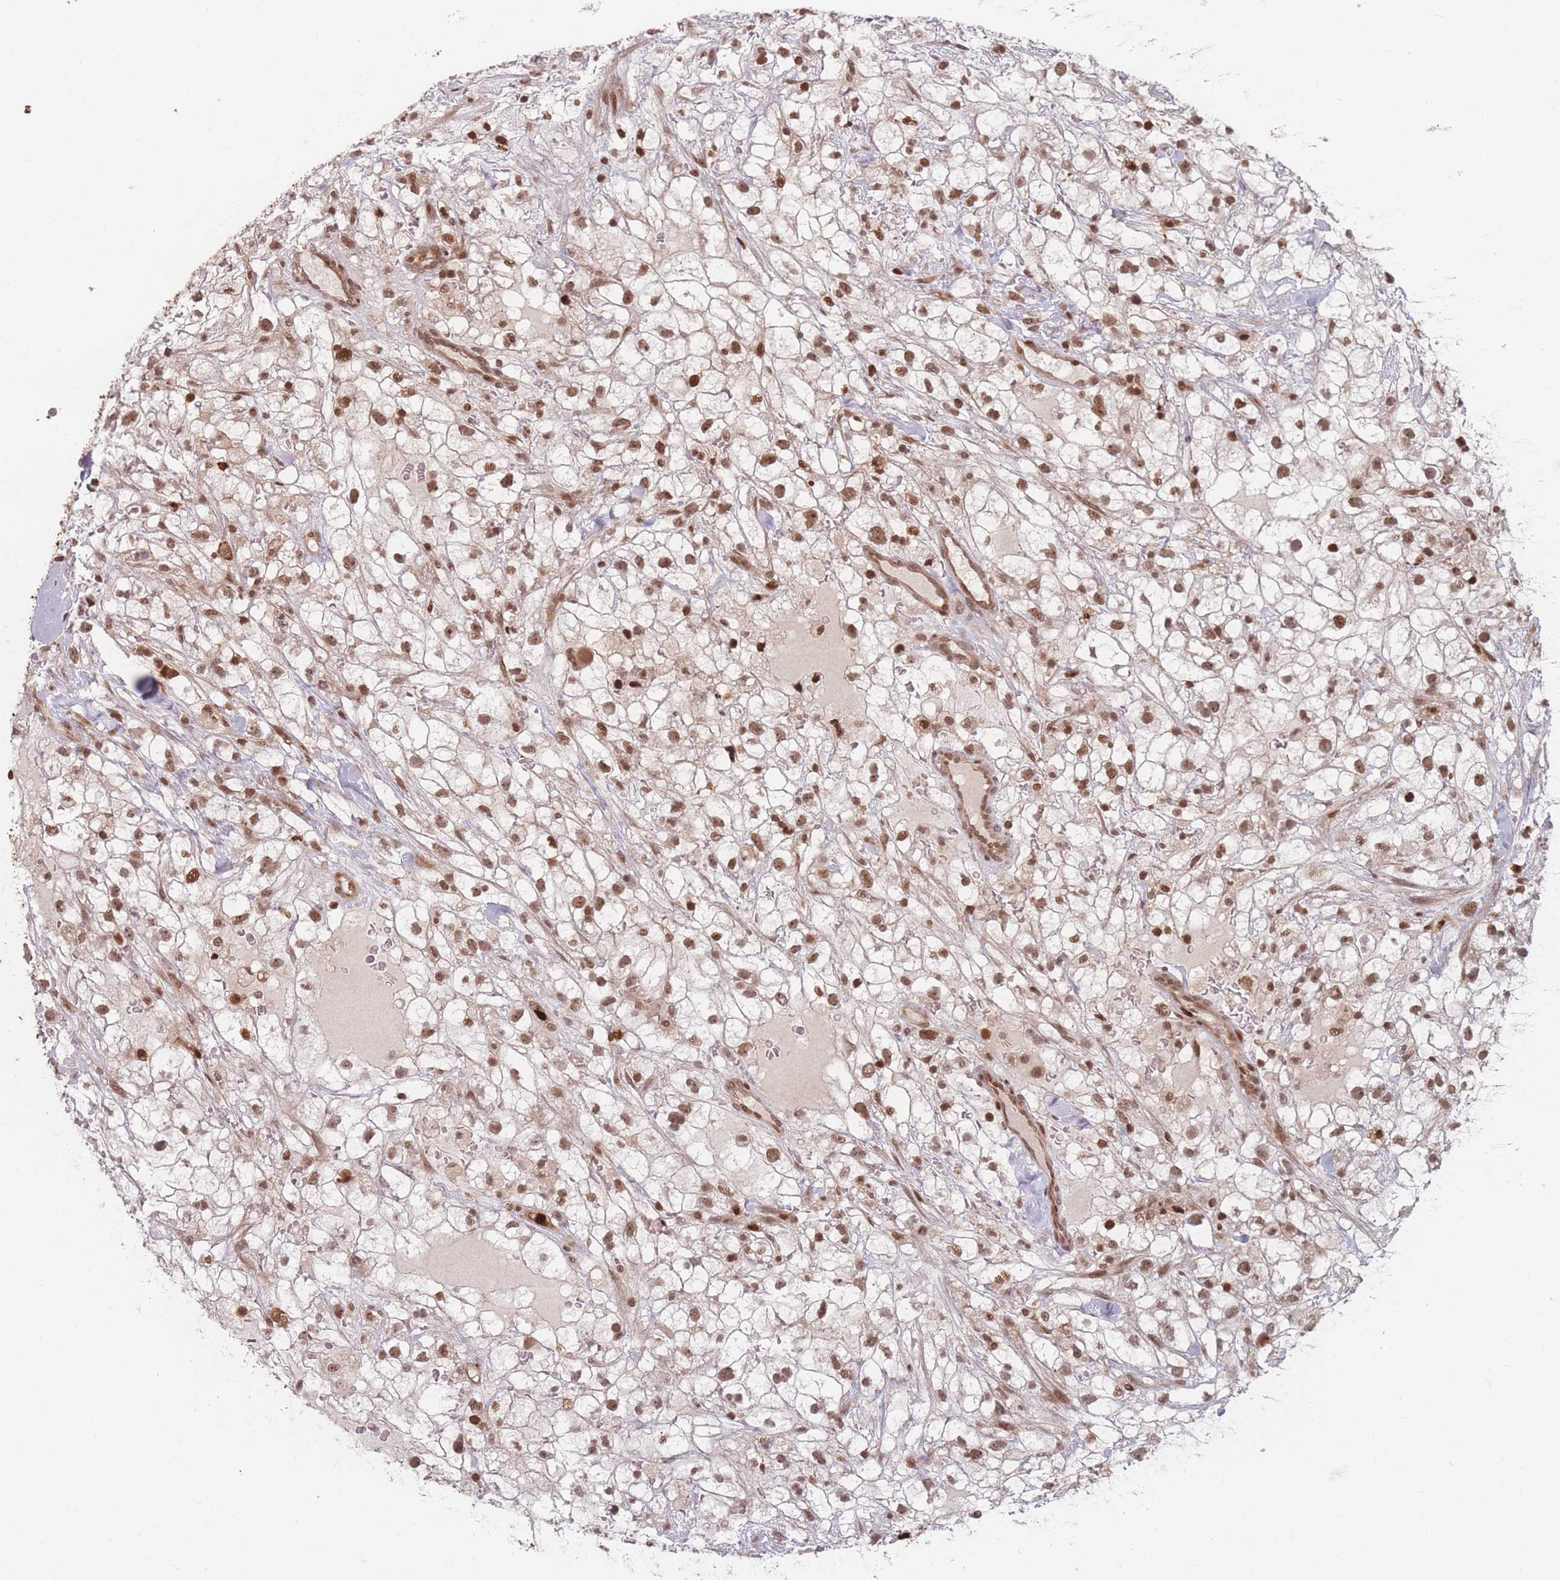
{"staining": {"intensity": "moderate", "quantity": ">75%", "location": "nuclear"}, "tissue": "renal cancer", "cell_type": "Tumor cells", "image_type": "cancer", "snomed": [{"axis": "morphology", "description": "Adenocarcinoma, NOS"}, {"axis": "topography", "description": "Kidney"}], "caption": "IHC image of neoplastic tissue: renal cancer stained using immunohistochemistry (IHC) displays medium levels of moderate protein expression localized specifically in the nuclear of tumor cells, appearing as a nuclear brown color.", "gene": "WDR55", "patient": {"sex": "male", "age": 59}}